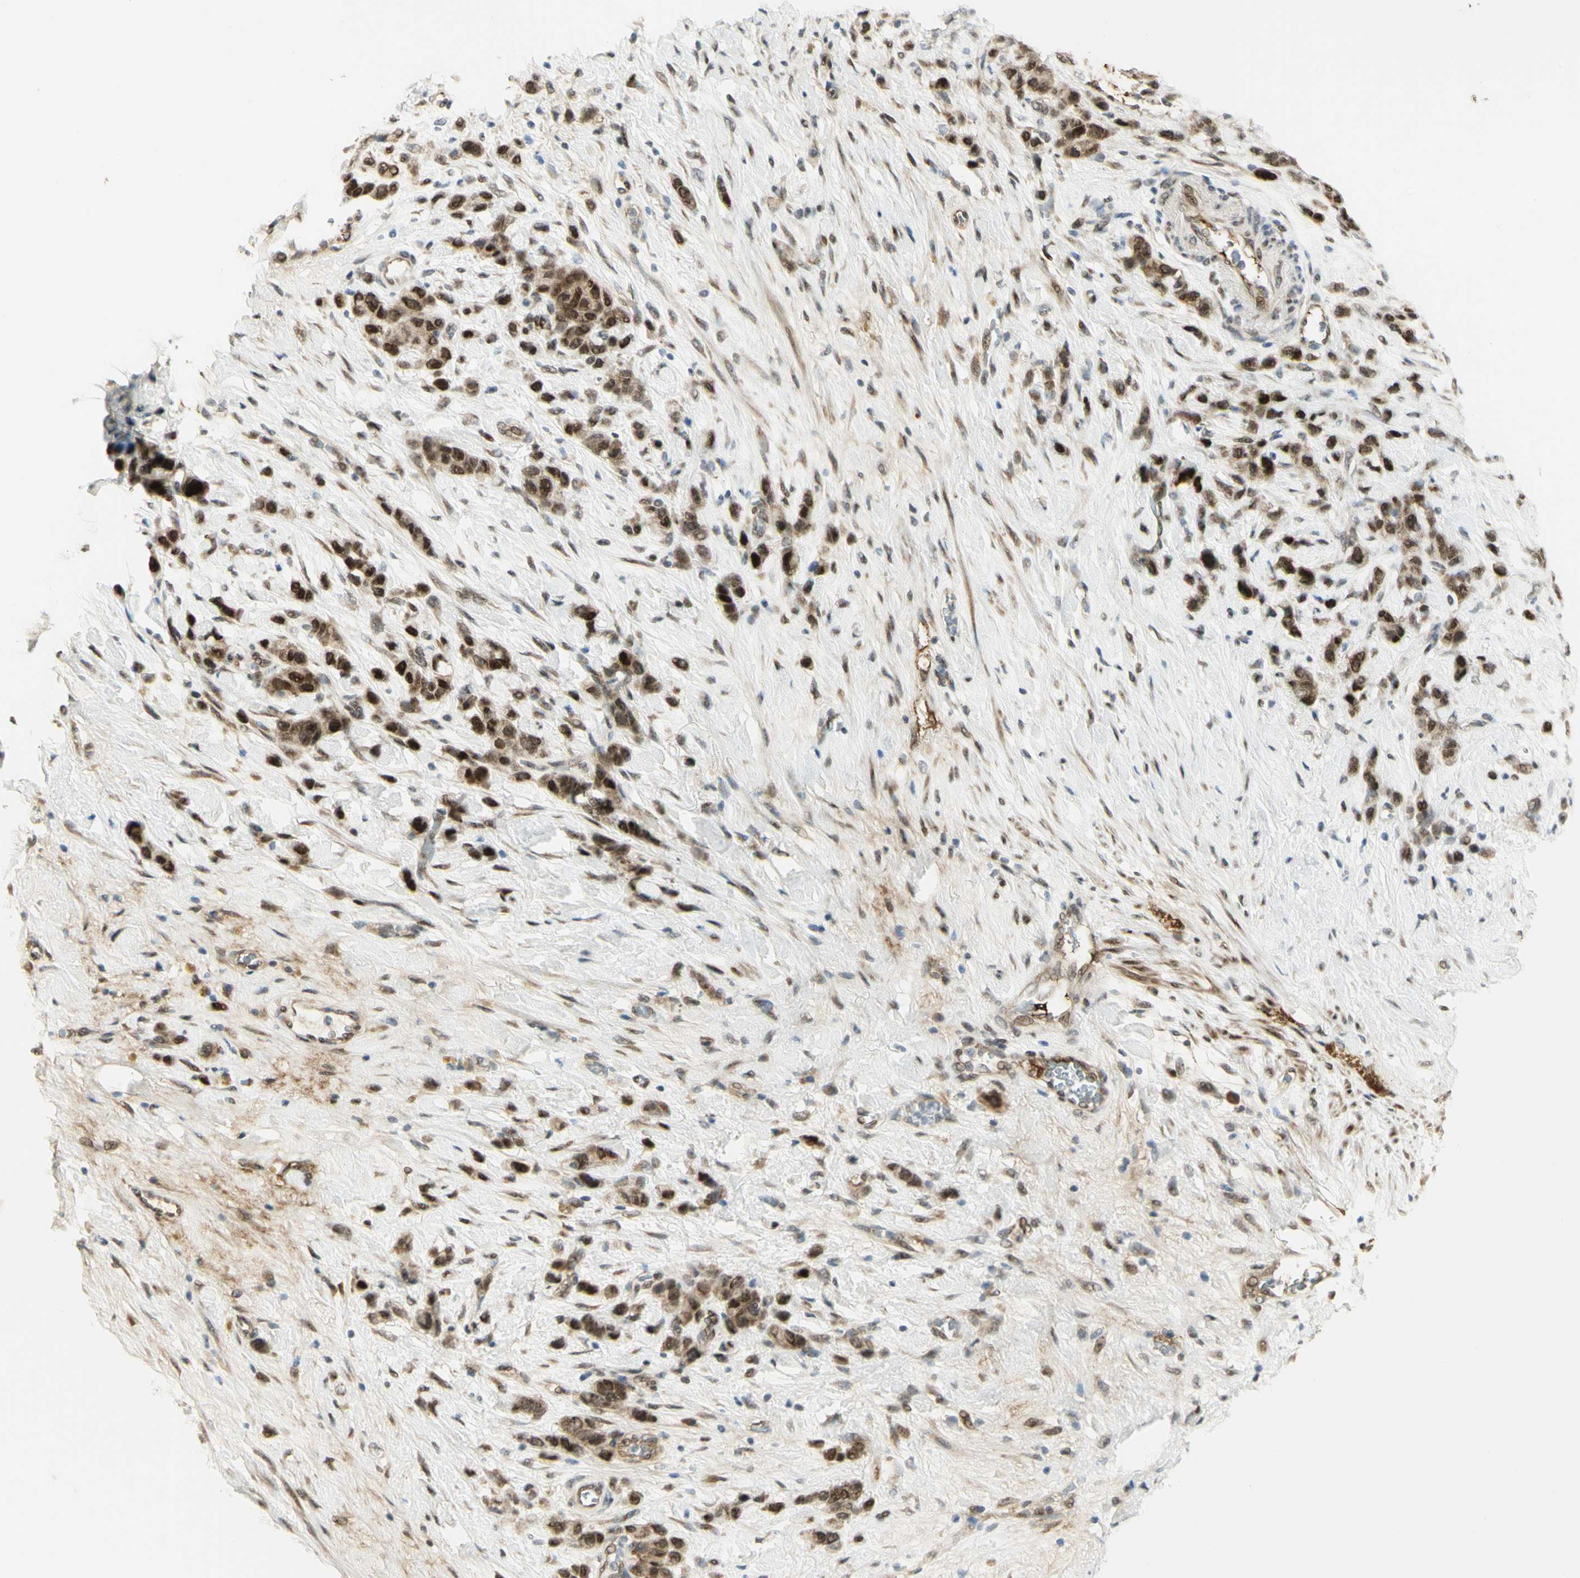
{"staining": {"intensity": "strong", "quantity": ">75%", "location": "cytoplasmic/membranous,nuclear"}, "tissue": "stomach cancer", "cell_type": "Tumor cells", "image_type": "cancer", "snomed": [{"axis": "morphology", "description": "Adenocarcinoma, NOS"}, {"axis": "morphology", "description": "Adenocarcinoma, High grade"}, {"axis": "topography", "description": "Stomach, upper"}, {"axis": "topography", "description": "Stomach, lower"}], "caption": "Stomach cancer (high-grade adenocarcinoma) was stained to show a protein in brown. There is high levels of strong cytoplasmic/membranous and nuclear positivity in approximately >75% of tumor cells.", "gene": "DDX1", "patient": {"sex": "female", "age": 65}}